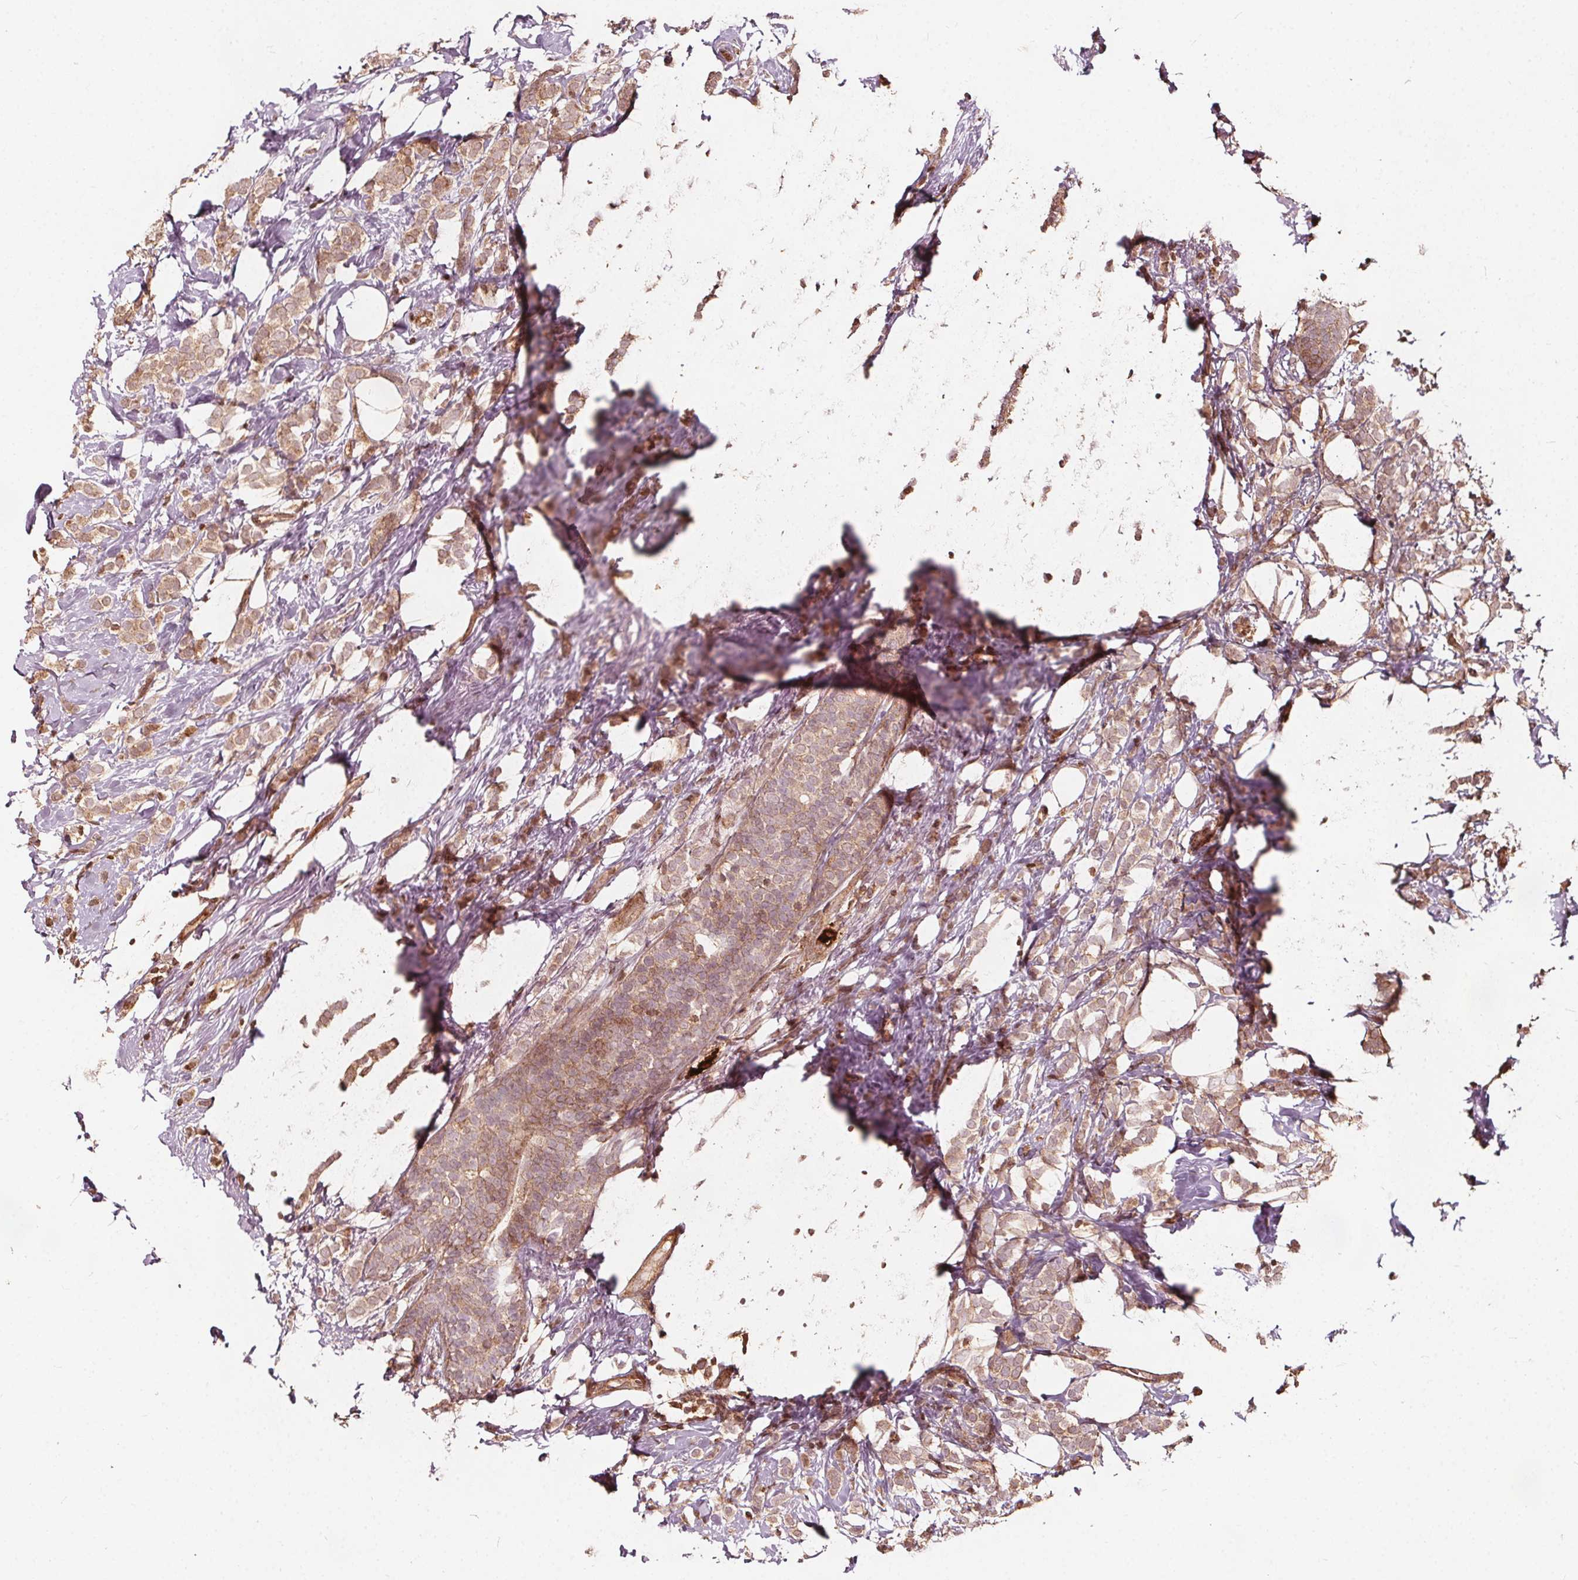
{"staining": {"intensity": "weak", "quantity": ">75%", "location": "cytoplasmic/membranous"}, "tissue": "breast cancer", "cell_type": "Tumor cells", "image_type": "cancer", "snomed": [{"axis": "morphology", "description": "Lobular carcinoma"}, {"axis": "topography", "description": "Breast"}], "caption": "A photomicrograph of lobular carcinoma (breast) stained for a protein shows weak cytoplasmic/membranous brown staining in tumor cells. The staining was performed using DAB (3,3'-diaminobenzidine) to visualize the protein expression in brown, while the nuclei were stained in blue with hematoxylin (Magnification: 20x).", "gene": "AIP", "patient": {"sex": "female", "age": 49}}